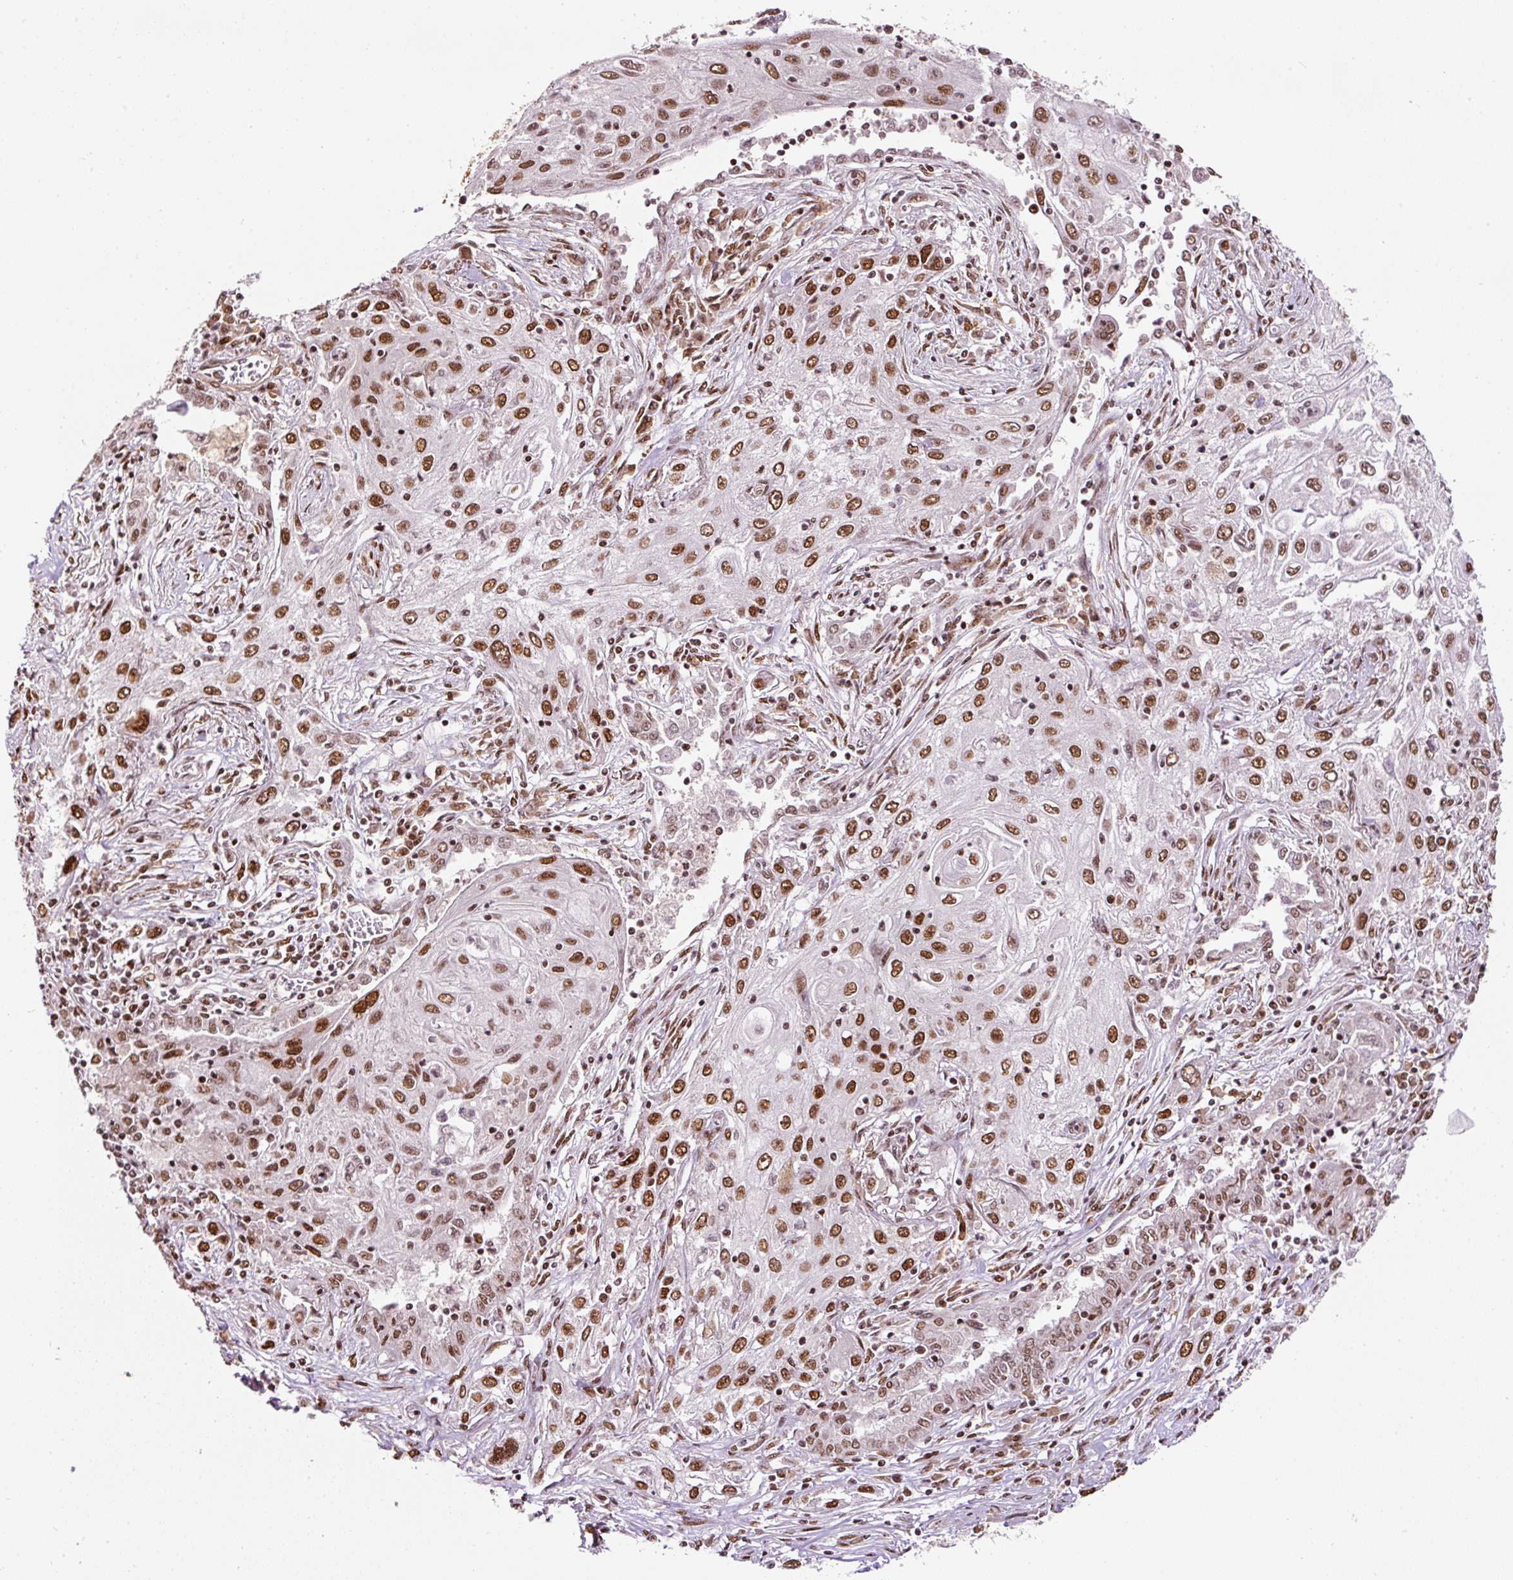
{"staining": {"intensity": "strong", "quantity": ">75%", "location": "nuclear"}, "tissue": "lung cancer", "cell_type": "Tumor cells", "image_type": "cancer", "snomed": [{"axis": "morphology", "description": "Squamous cell carcinoma, NOS"}, {"axis": "topography", "description": "Lung"}], "caption": "DAB immunohistochemical staining of human squamous cell carcinoma (lung) reveals strong nuclear protein staining in approximately >75% of tumor cells.", "gene": "HNRNPC", "patient": {"sex": "female", "age": 69}}